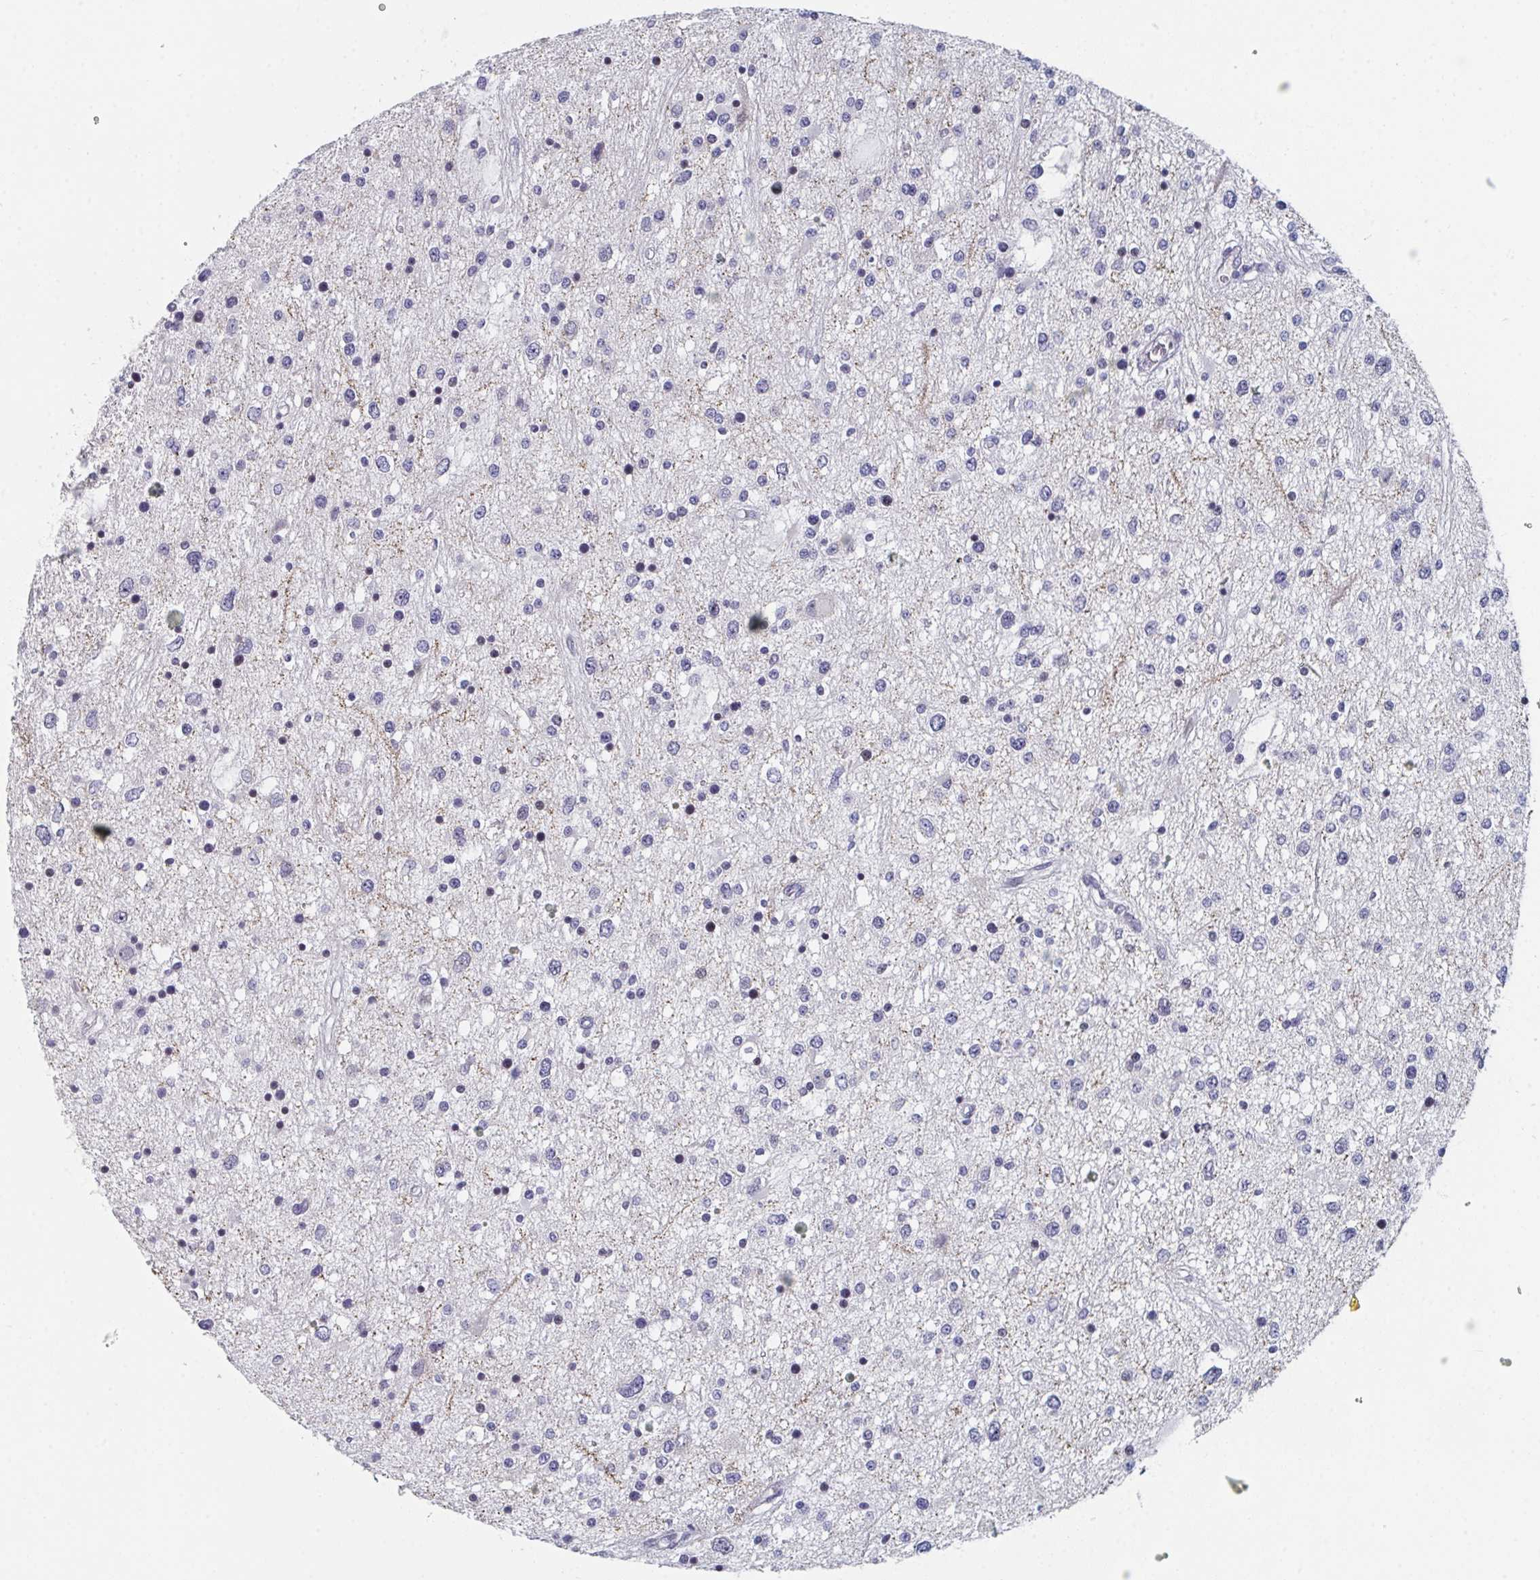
{"staining": {"intensity": "negative", "quantity": "none", "location": "none"}, "tissue": "glioma", "cell_type": "Tumor cells", "image_type": "cancer", "snomed": [{"axis": "morphology", "description": "Glioma, malignant, High grade"}, {"axis": "topography", "description": "Brain"}], "caption": "This is a histopathology image of IHC staining of malignant glioma (high-grade), which shows no staining in tumor cells.", "gene": "CENPT", "patient": {"sex": "male", "age": 54}}